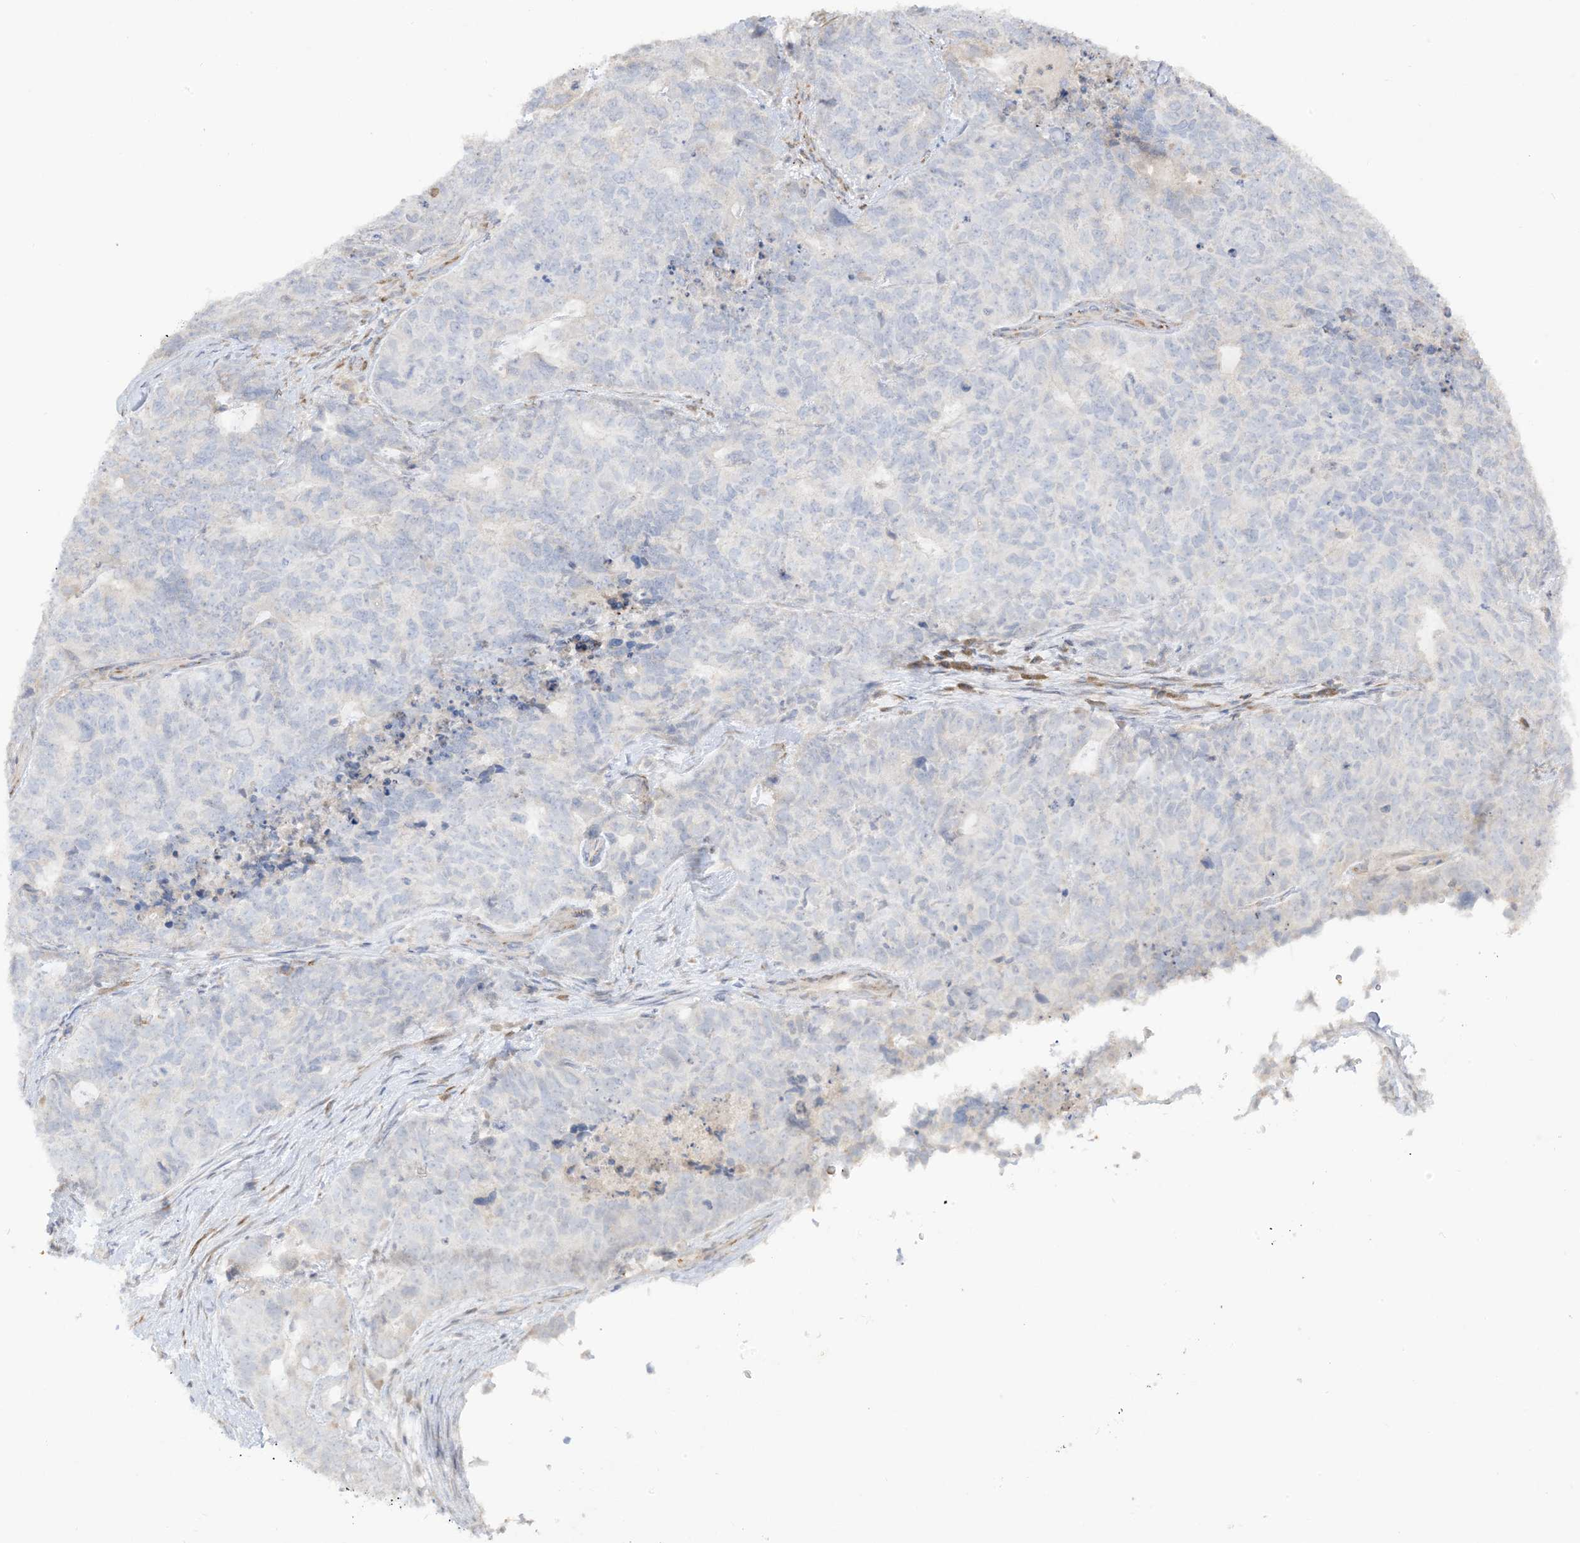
{"staining": {"intensity": "negative", "quantity": "none", "location": "none"}, "tissue": "cervical cancer", "cell_type": "Tumor cells", "image_type": "cancer", "snomed": [{"axis": "morphology", "description": "Squamous cell carcinoma, NOS"}, {"axis": "topography", "description": "Cervix"}], "caption": "This is a histopathology image of immunohistochemistry (IHC) staining of cervical squamous cell carcinoma, which shows no staining in tumor cells.", "gene": "LOXL3", "patient": {"sex": "female", "age": 63}}